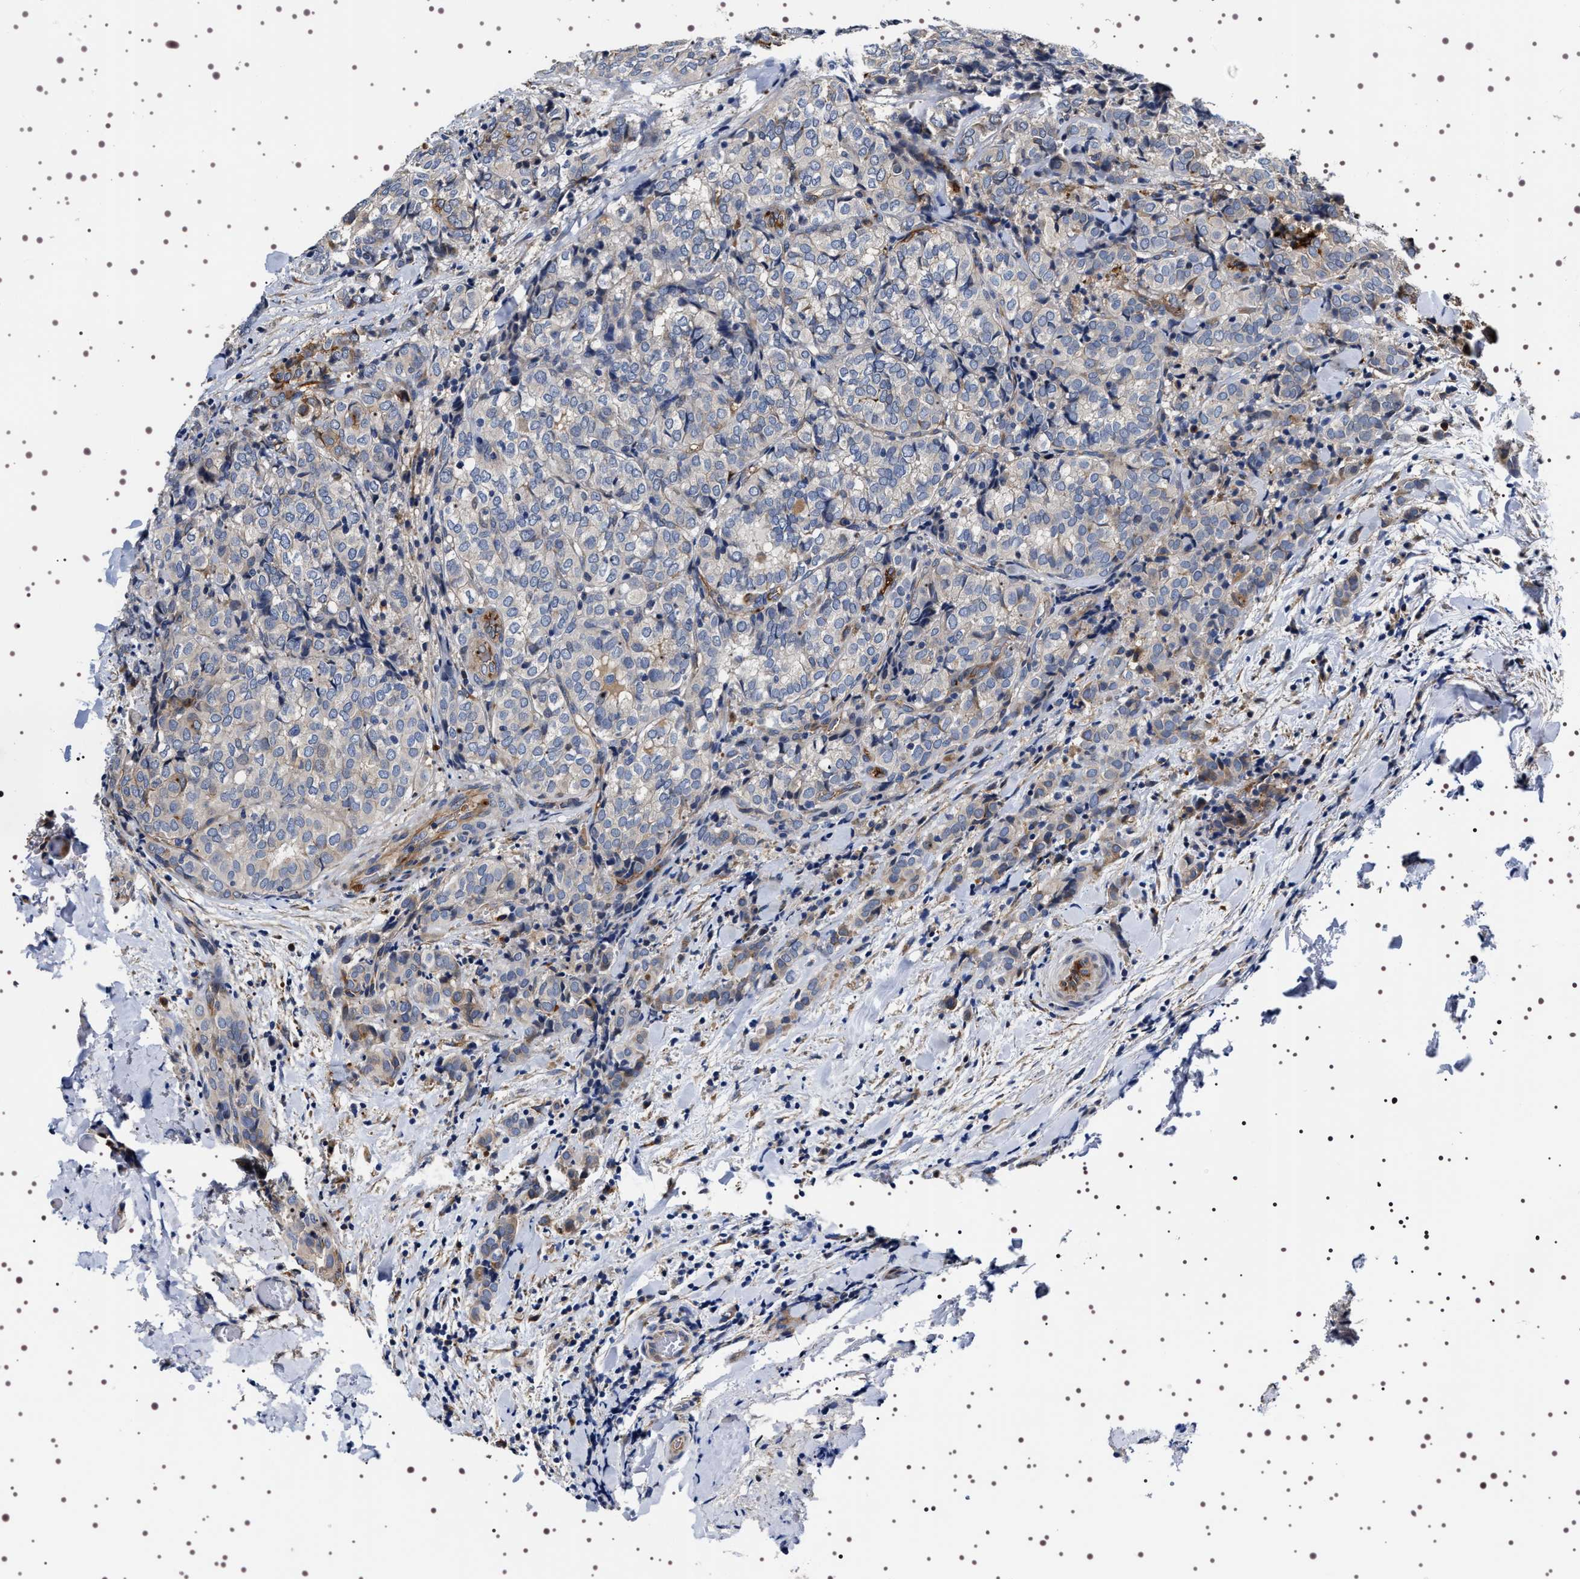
{"staining": {"intensity": "weak", "quantity": "<25%", "location": "cytoplasmic/membranous"}, "tissue": "thyroid cancer", "cell_type": "Tumor cells", "image_type": "cancer", "snomed": [{"axis": "morphology", "description": "Normal tissue, NOS"}, {"axis": "morphology", "description": "Papillary adenocarcinoma, NOS"}, {"axis": "topography", "description": "Thyroid gland"}], "caption": "Immunohistochemistry (IHC) of human thyroid papillary adenocarcinoma reveals no positivity in tumor cells.", "gene": "ALPL", "patient": {"sex": "female", "age": 30}}